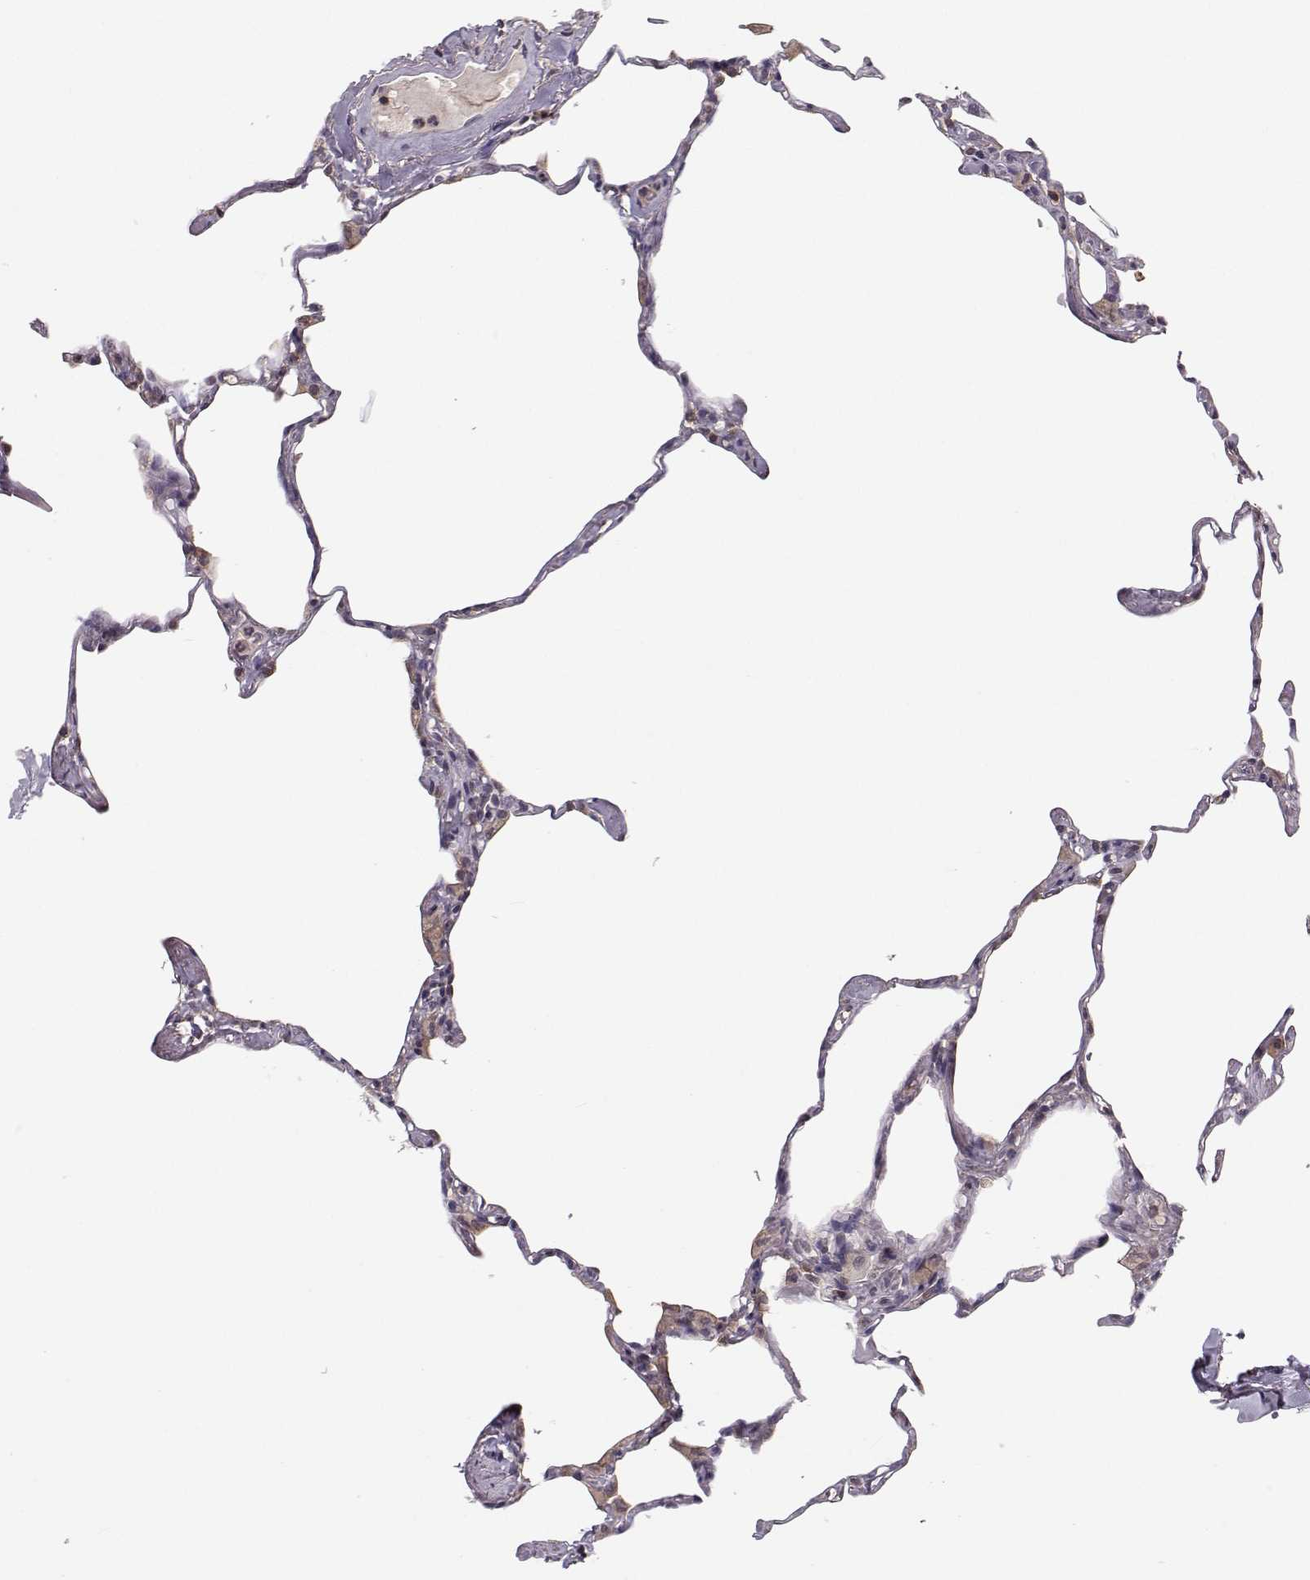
{"staining": {"intensity": "negative", "quantity": "none", "location": "none"}, "tissue": "lung", "cell_type": "Alveolar cells", "image_type": "normal", "snomed": [{"axis": "morphology", "description": "Normal tissue, NOS"}, {"axis": "topography", "description": "Lung"}], "caption": "Immunohistochemistry of unremarkable lung exhibits no expression in alveolar cells.", "gene": "PLEKHG3", "patient": {"sex": "male", "age": 65}}